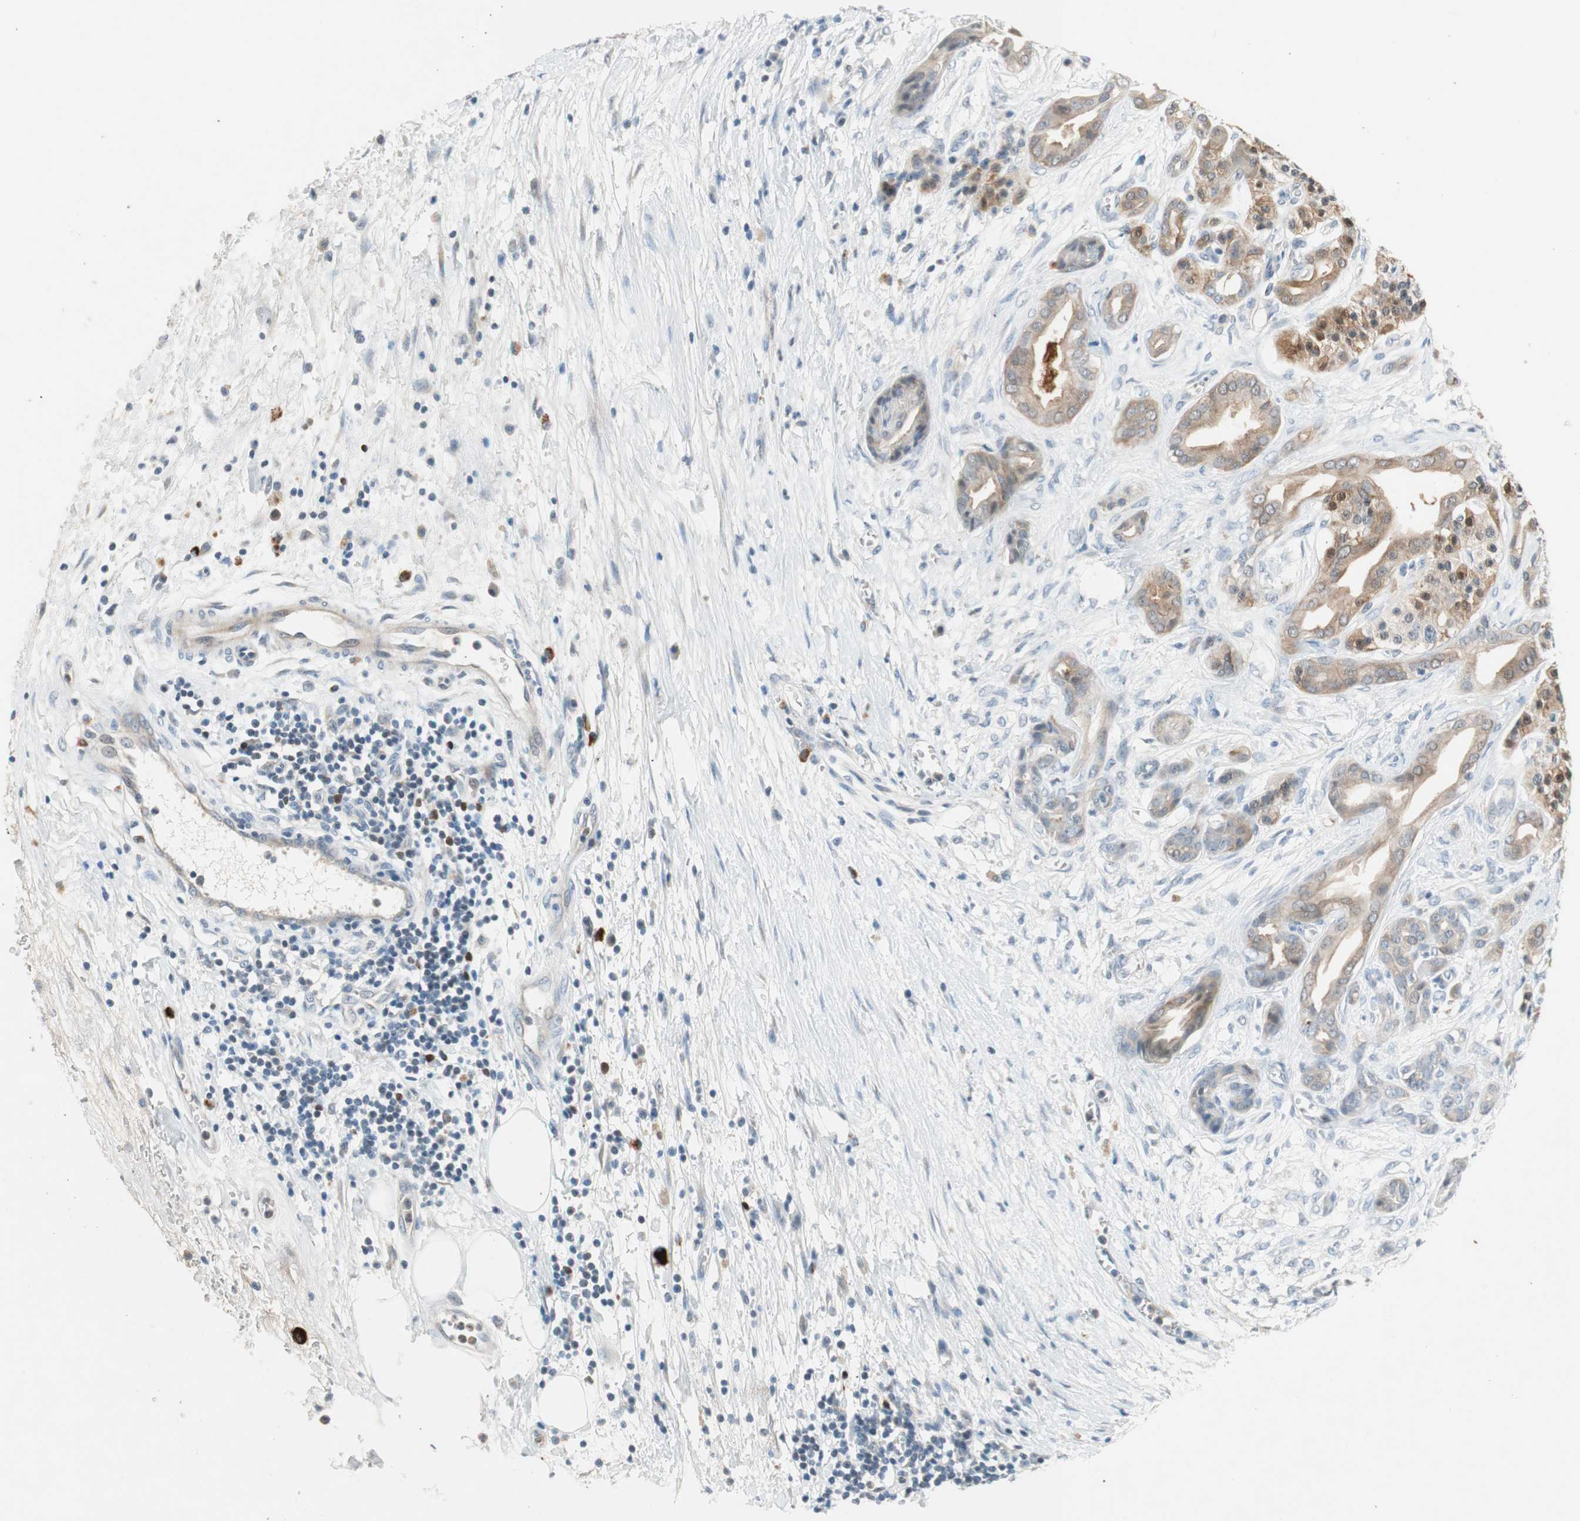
{"staining": {"intensity": "weak", "quantity": "25%-75%", "location": "cytoplasmic/membranous"}, "tissue": "pancreatic cancer", "cell_type": "Tumor cells", "image_type": "cancer", "snomed": [{"axis": "morphology", "description": "Adenocarcinoma, NOS"}, {"axis": "topography", "description": "Pancreas"}], "caption": "Immunohistochemical staining of human pancreatic adenocarcinoma demonstrates low levels of weak cytoplasmic/membranous positivity in about 25%-75% of tumor cells.", "gene": "PDZK1", "patient": {"sex": "male", "age": 59}}